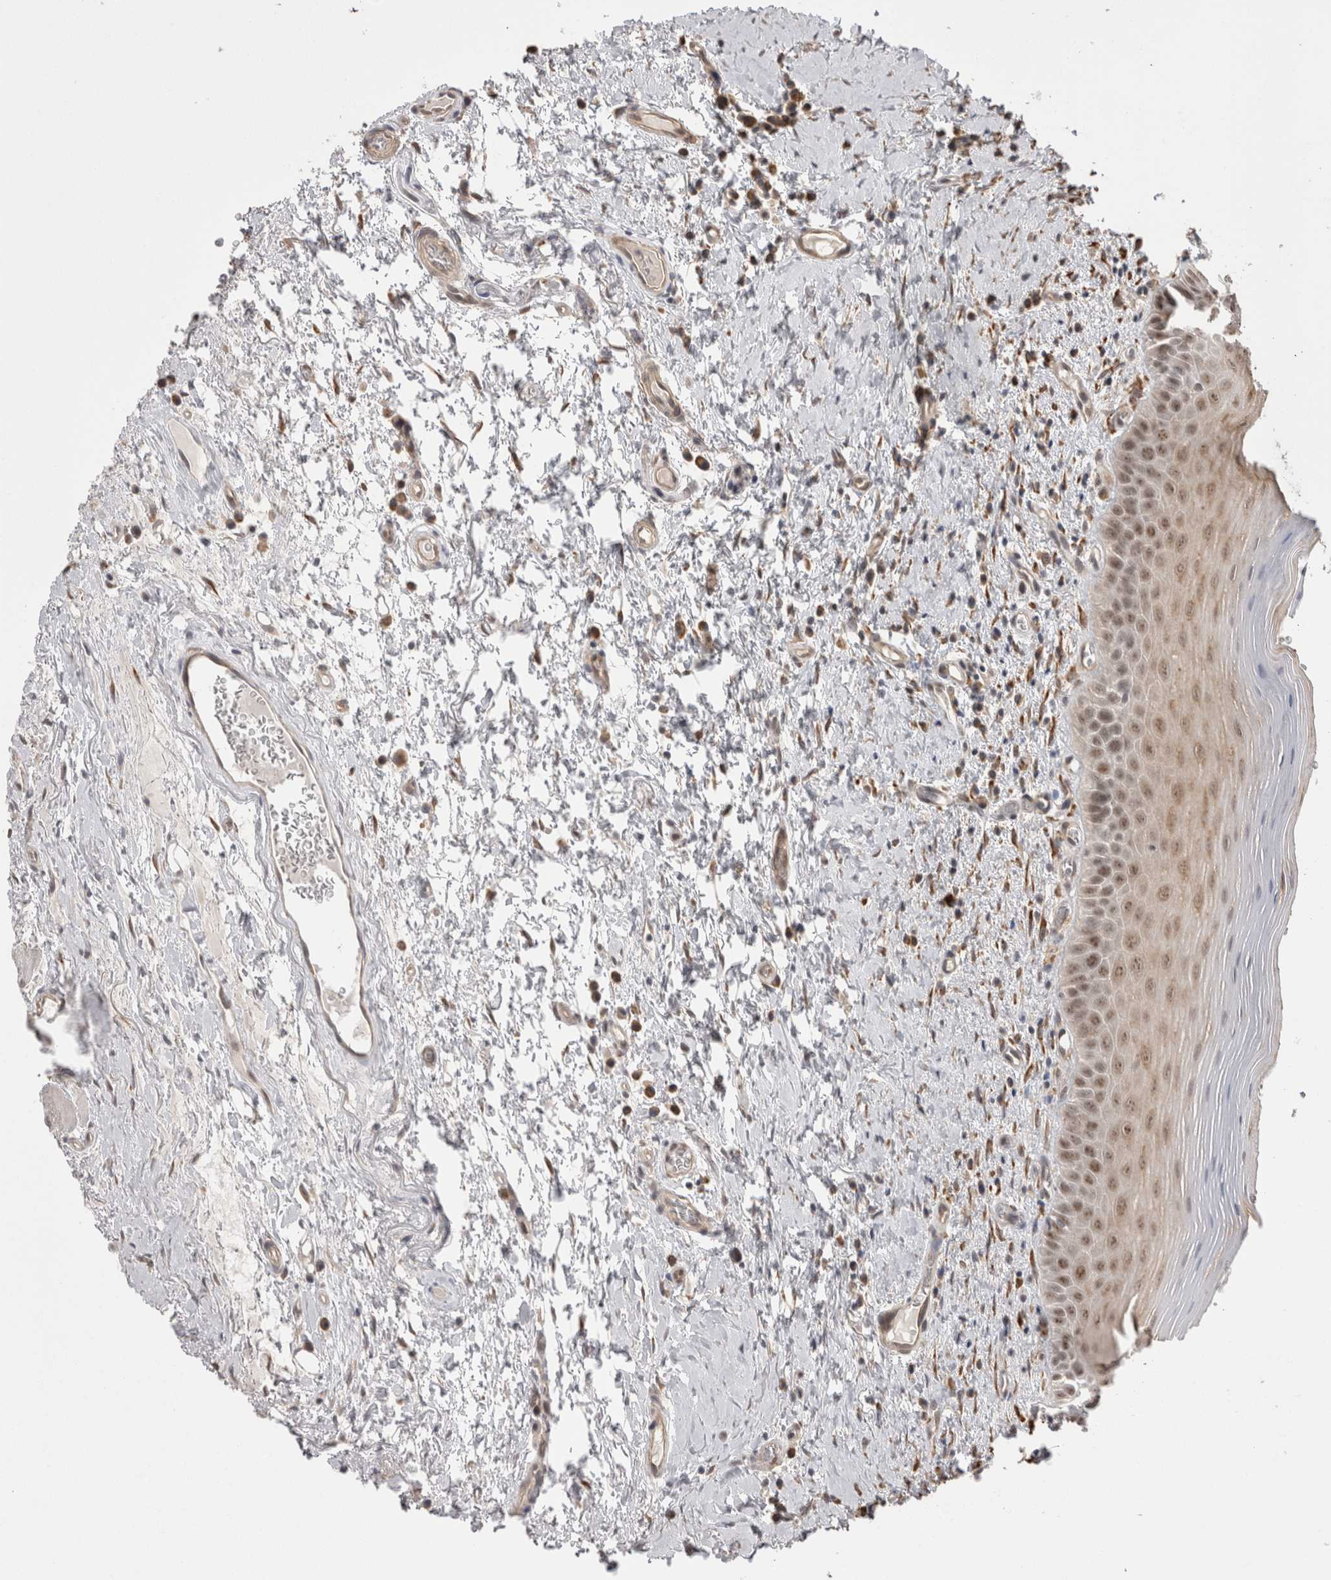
{"staining": {"intensity": "weak", "quantity": ">75%", "location": "cytoplasmic/membranous,nuclear"}, "tissue": "oral mucosa", "cell_type": "Squamous epithelial cells", "image_type": "normal", "snomed": [{"axis": "morphology", "description": "Normal tissue, NOS"}, {"axis": "topography", "description": "Oral tissue"}], "caption": "A histopathology image of human oral mucosa stained for a protein demonstrates weak cytoplasmic/membranous,nuclear brown staining in squamous epithelial cells.", "gene": "EXOSC4", "patient": {"sex": "male", "age": 82}}